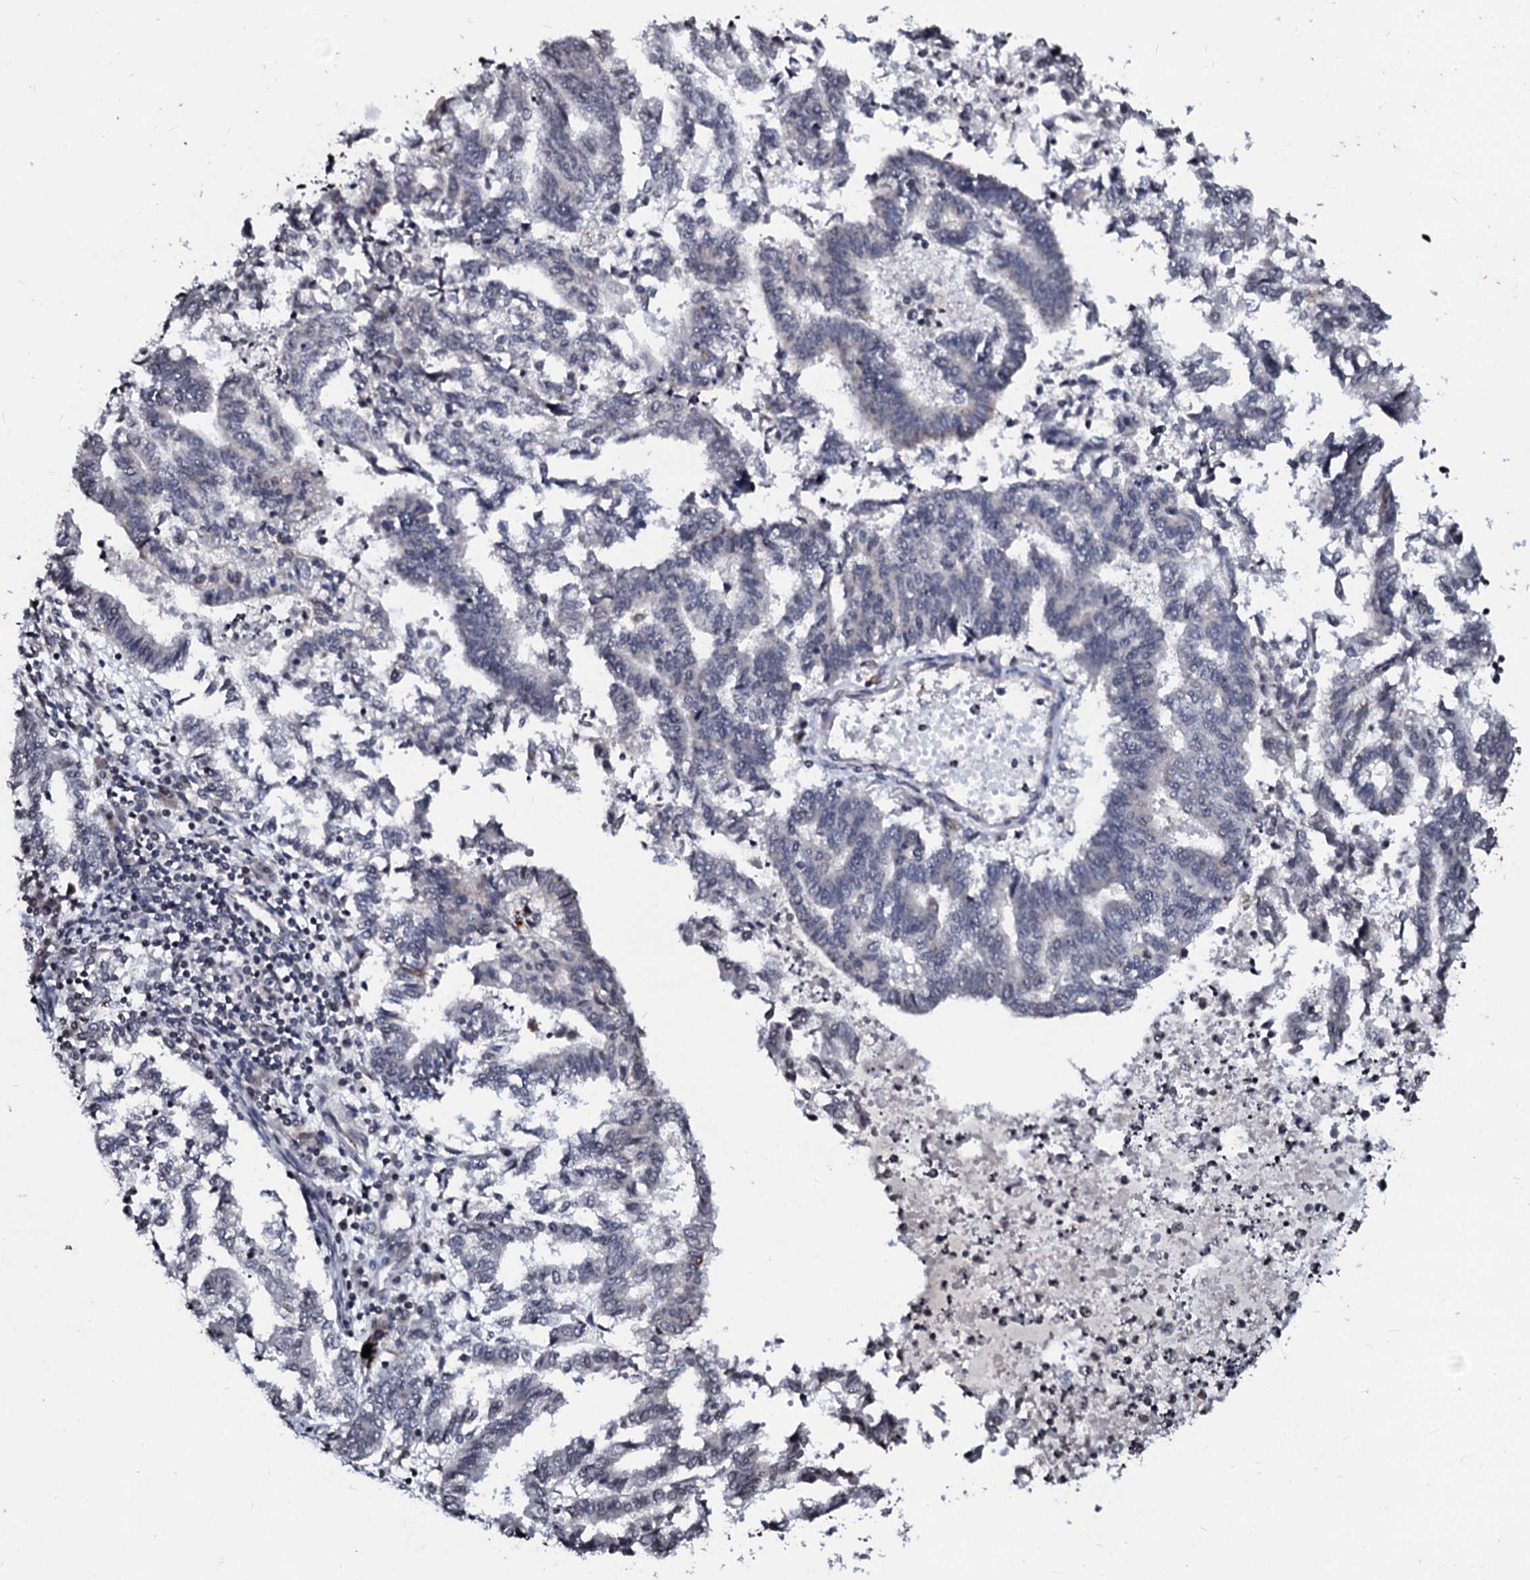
{"staining": {"intensity": "negative", "quantity": "none", "location": "none"}, "tissue": "endometrial cancer", "cell_type": "Tumor cells", "image_type": "cancer", "snomed": [{"axis": "morphology", "description": "Adenocarcinoma, NOS"}, {"axis": "topography", "description": "Endometrium"}], "caption": "Tumor cells show no significant staining in endometrial cancer. (DAB (3,3'-diaminobenzidine) IHC with hematoxylin counter stain).", "gene": "LSM11", "patient": {"sex": "female", "age": 79}}